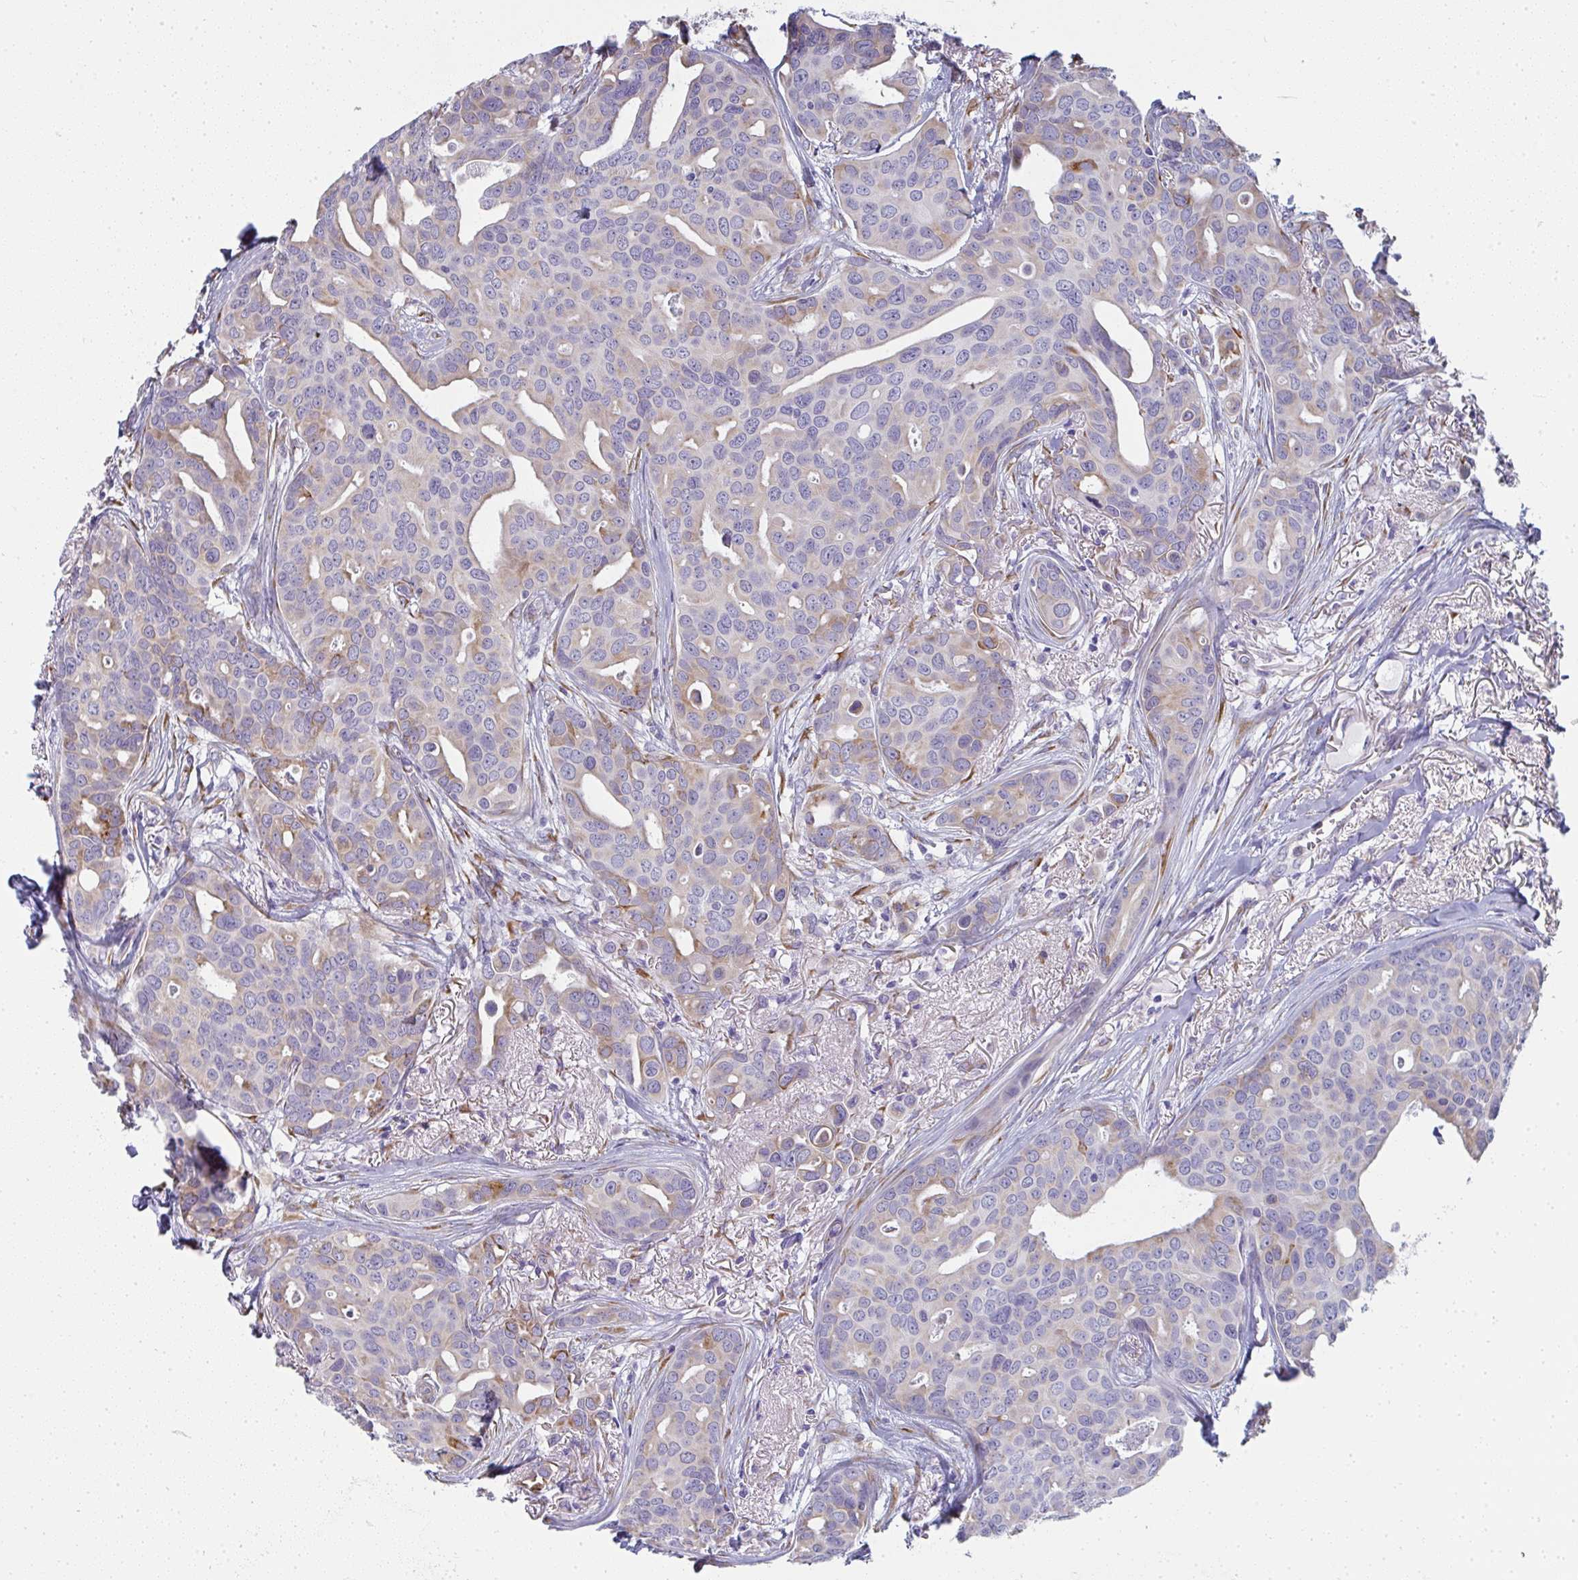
{"staining": {"intensity": "weak", "quantity": "25%-75%", "location": "cytoplasmic/membranous"}, "tissue": "breast cancer", "cell_type": "Tumor cells", "image_type": "cancer", "snomed": [{"axis": "morphology", "description": "Duct carcinoma"}, {"axis": "topography", "description": "Breast"}], "caption": "Immunohistochemistry (IHC) (DAB (3,3'-diaminobenzidine)) staining of human breast invasive ductal carcinoma reveals weak cytoplasmic/membranous protein expression in approximately 25%-75% of tumor cells. (IHC, brightfield microscopy, high magnification).", "gene": "SHROOM1", "patient": {"sex": "female", "age": 54}}